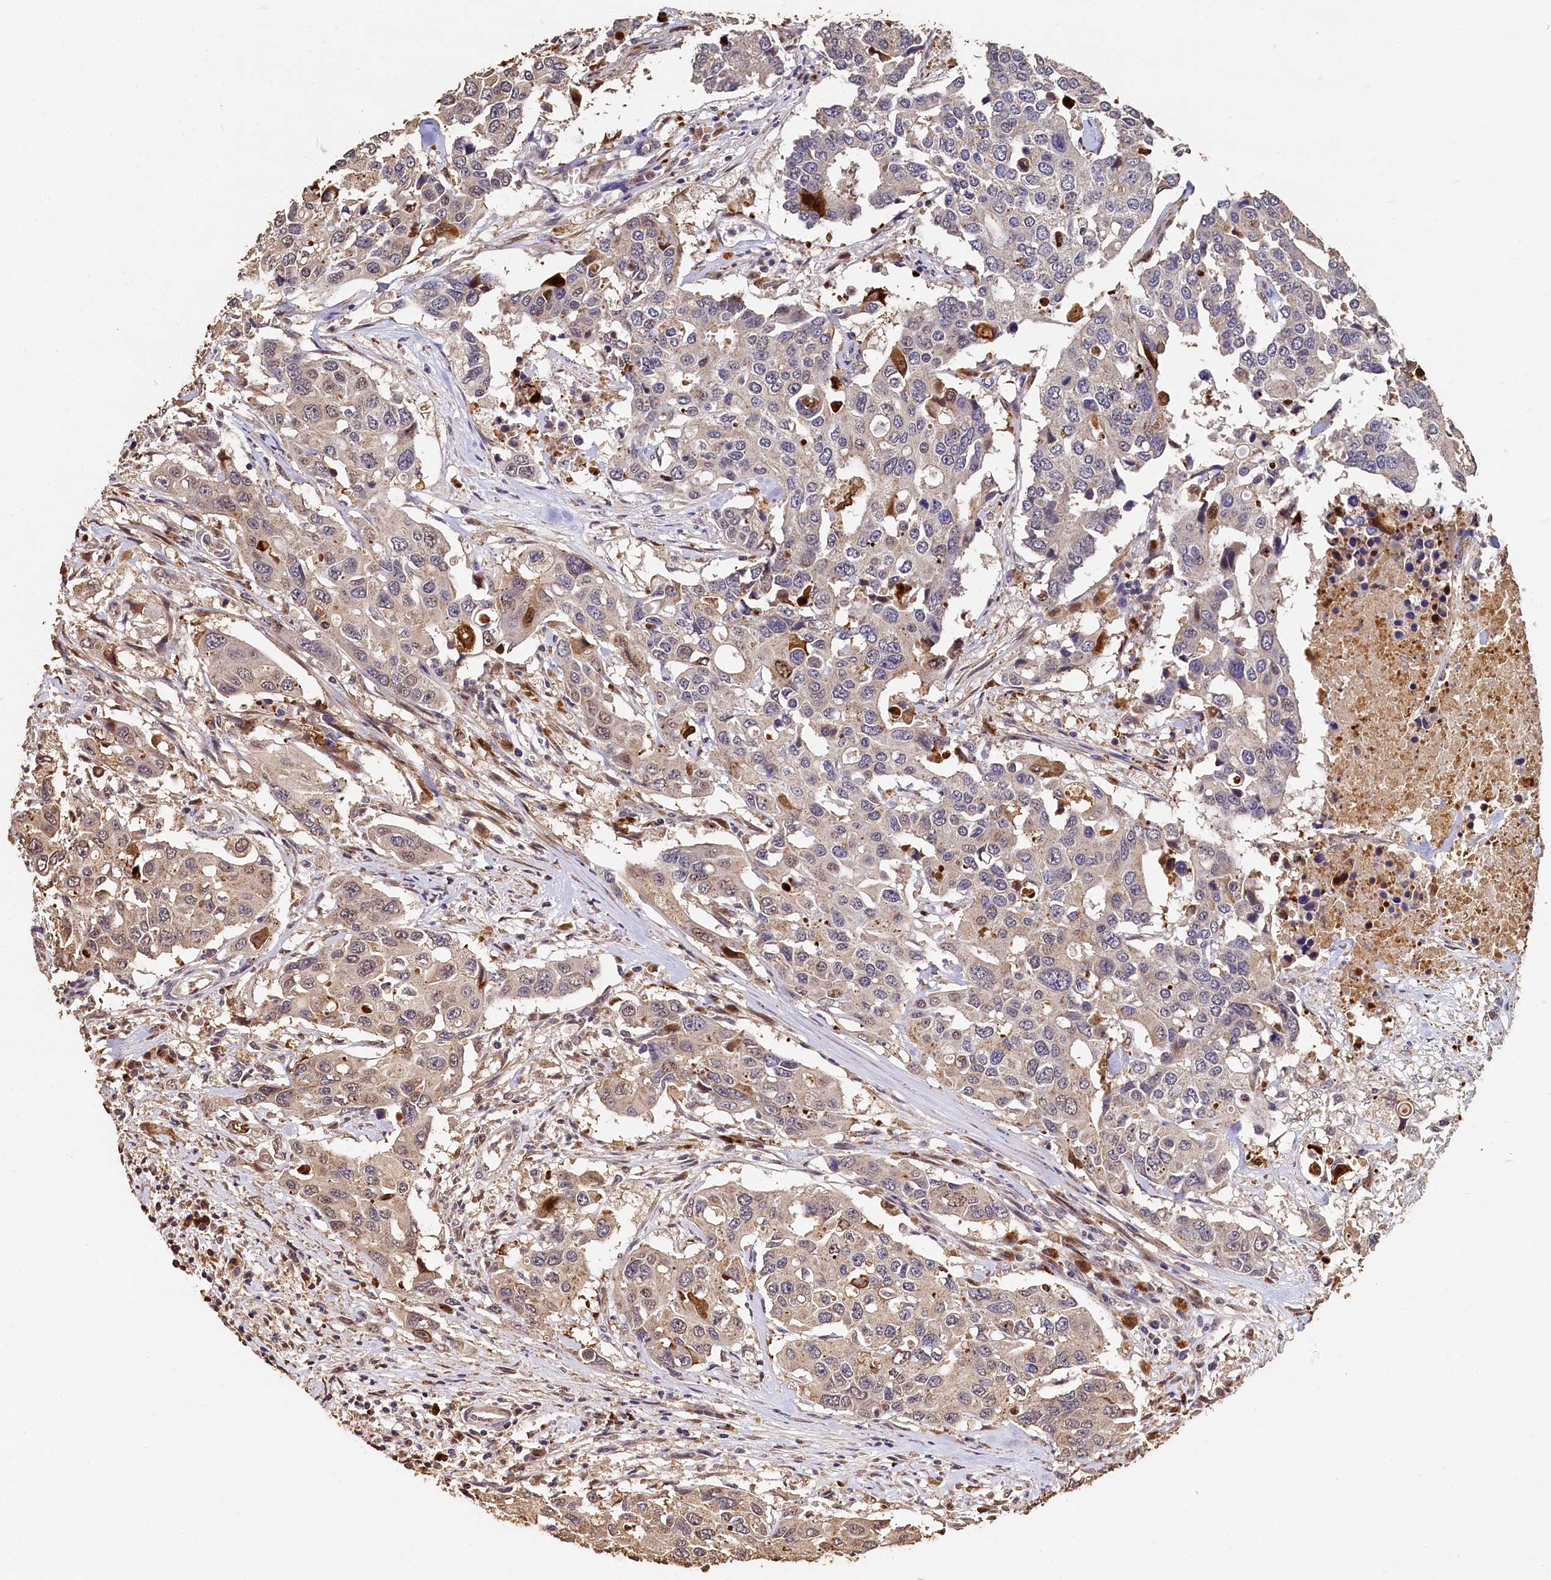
{"staining": {"intensity": "moderate", "quantity": "<25%", "location": "cytoplasmic/membranous,nuclear"}, "tissue": "colorectal cancer", "cell_type": "Tumor cells", "image_type": "cancer", "snomed": [{"axis": "morphology", "description": "Adenocarcinoma, NOS"}, {"axis": "topography", "description": "Colon"}], "caption": "Protein analysis of colorectal cancer tissue demonstrates moderate cytoplasmic/membranous and nuclear expression in approximately <25% of tumor cells. (DAB (3,3'-diaminobenzidine) = brown stain, brightfield microscopy at high magnification).", "gene": "LSM4", "patient": {"sex": "male", "age": 77}}